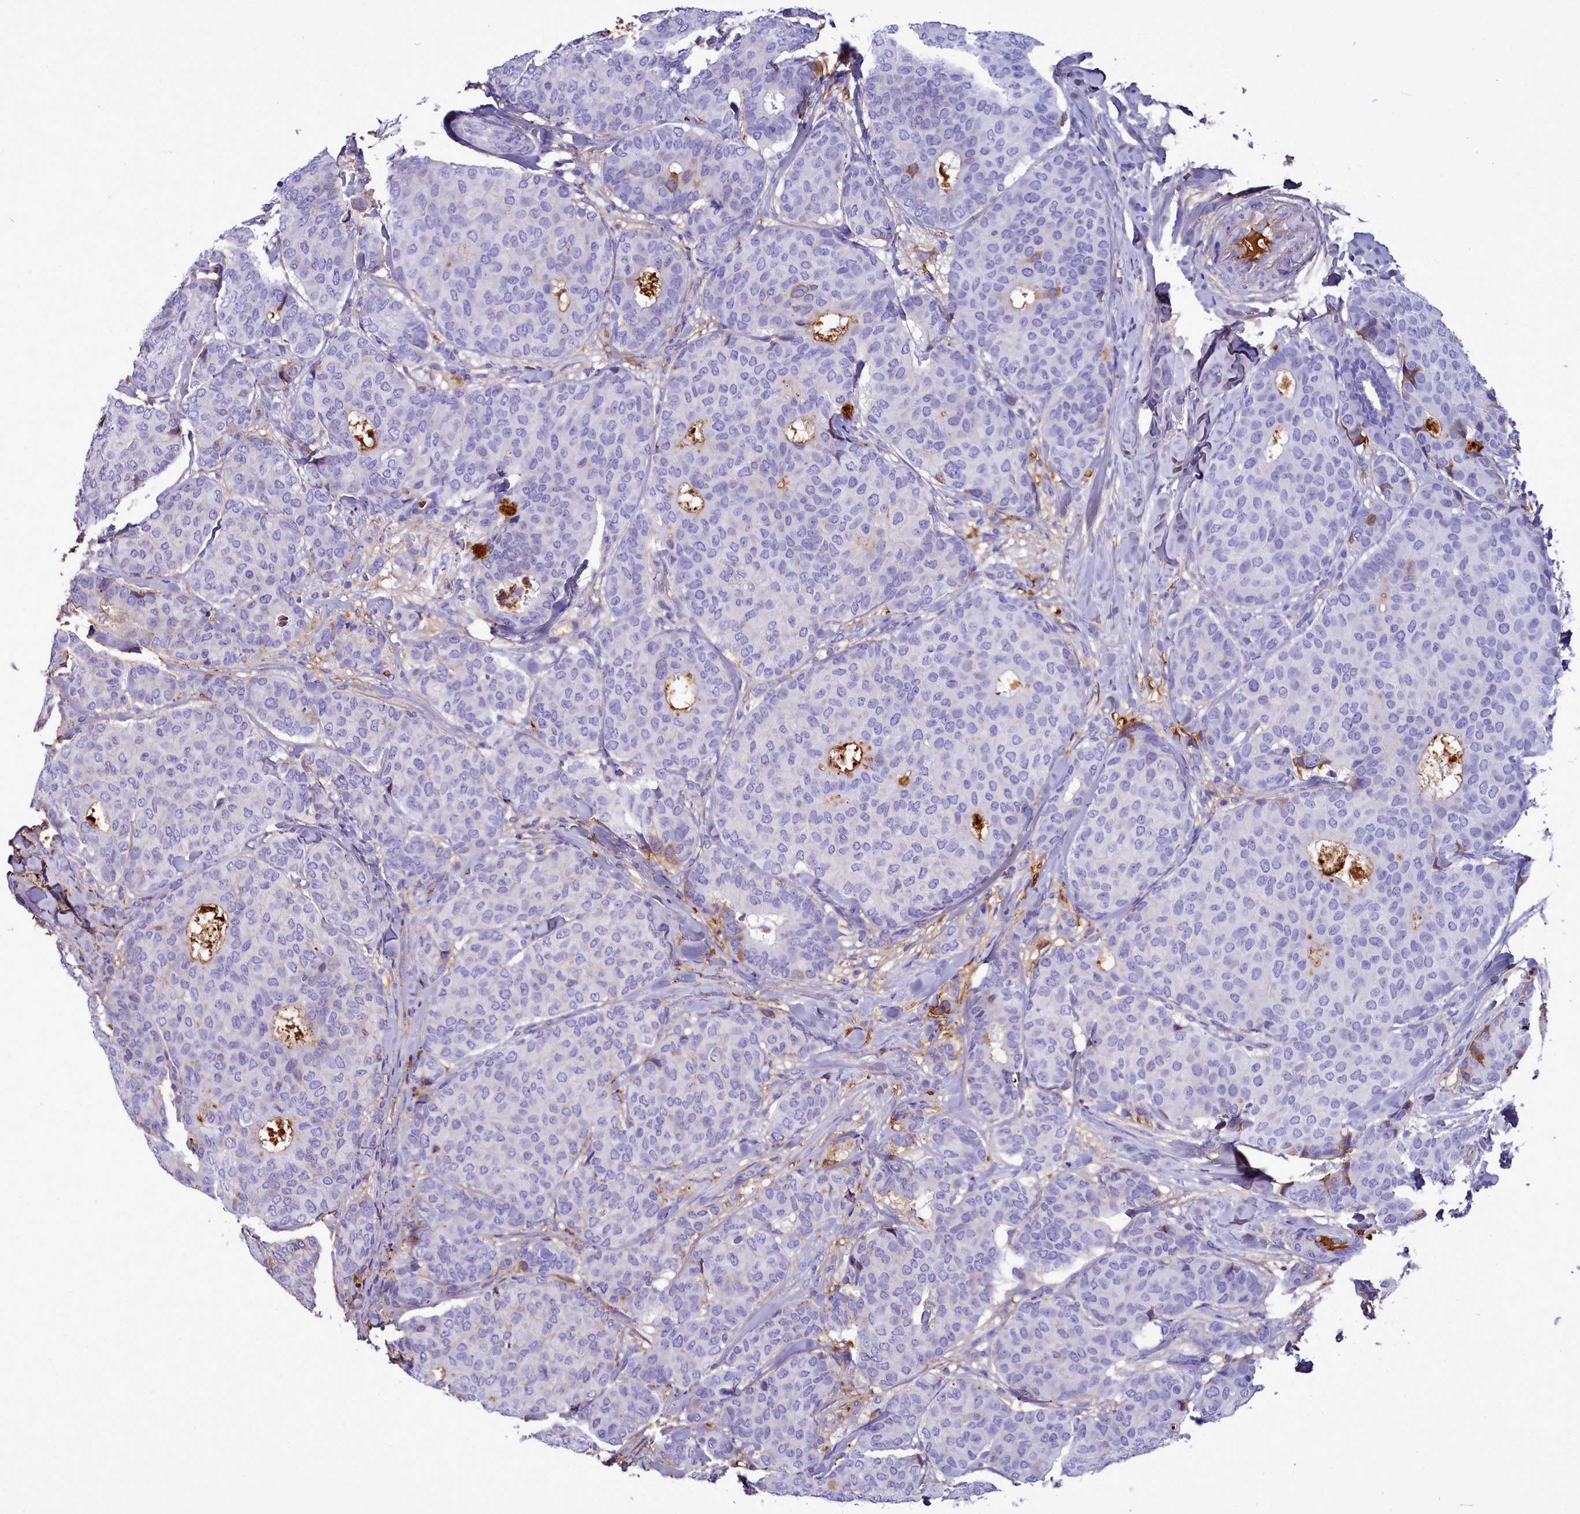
{"staining": {"intensity": "negative", "quantity": "none", "location": "none"}, "tissue": "breast cancer", "cell_type": "Tumor cells", "image_type": "cancer", "snomed": [{"axis": "morphology", "description": "Duct carcinoma"}, {"axis": "topography", "description": "Breast"}], "caption": "Breast intraductal carcinoma stained for a protein using IHC displays no expression tumor cells.", "gene": "H1-7", "patient": {"sex": "female", "age": 75}}